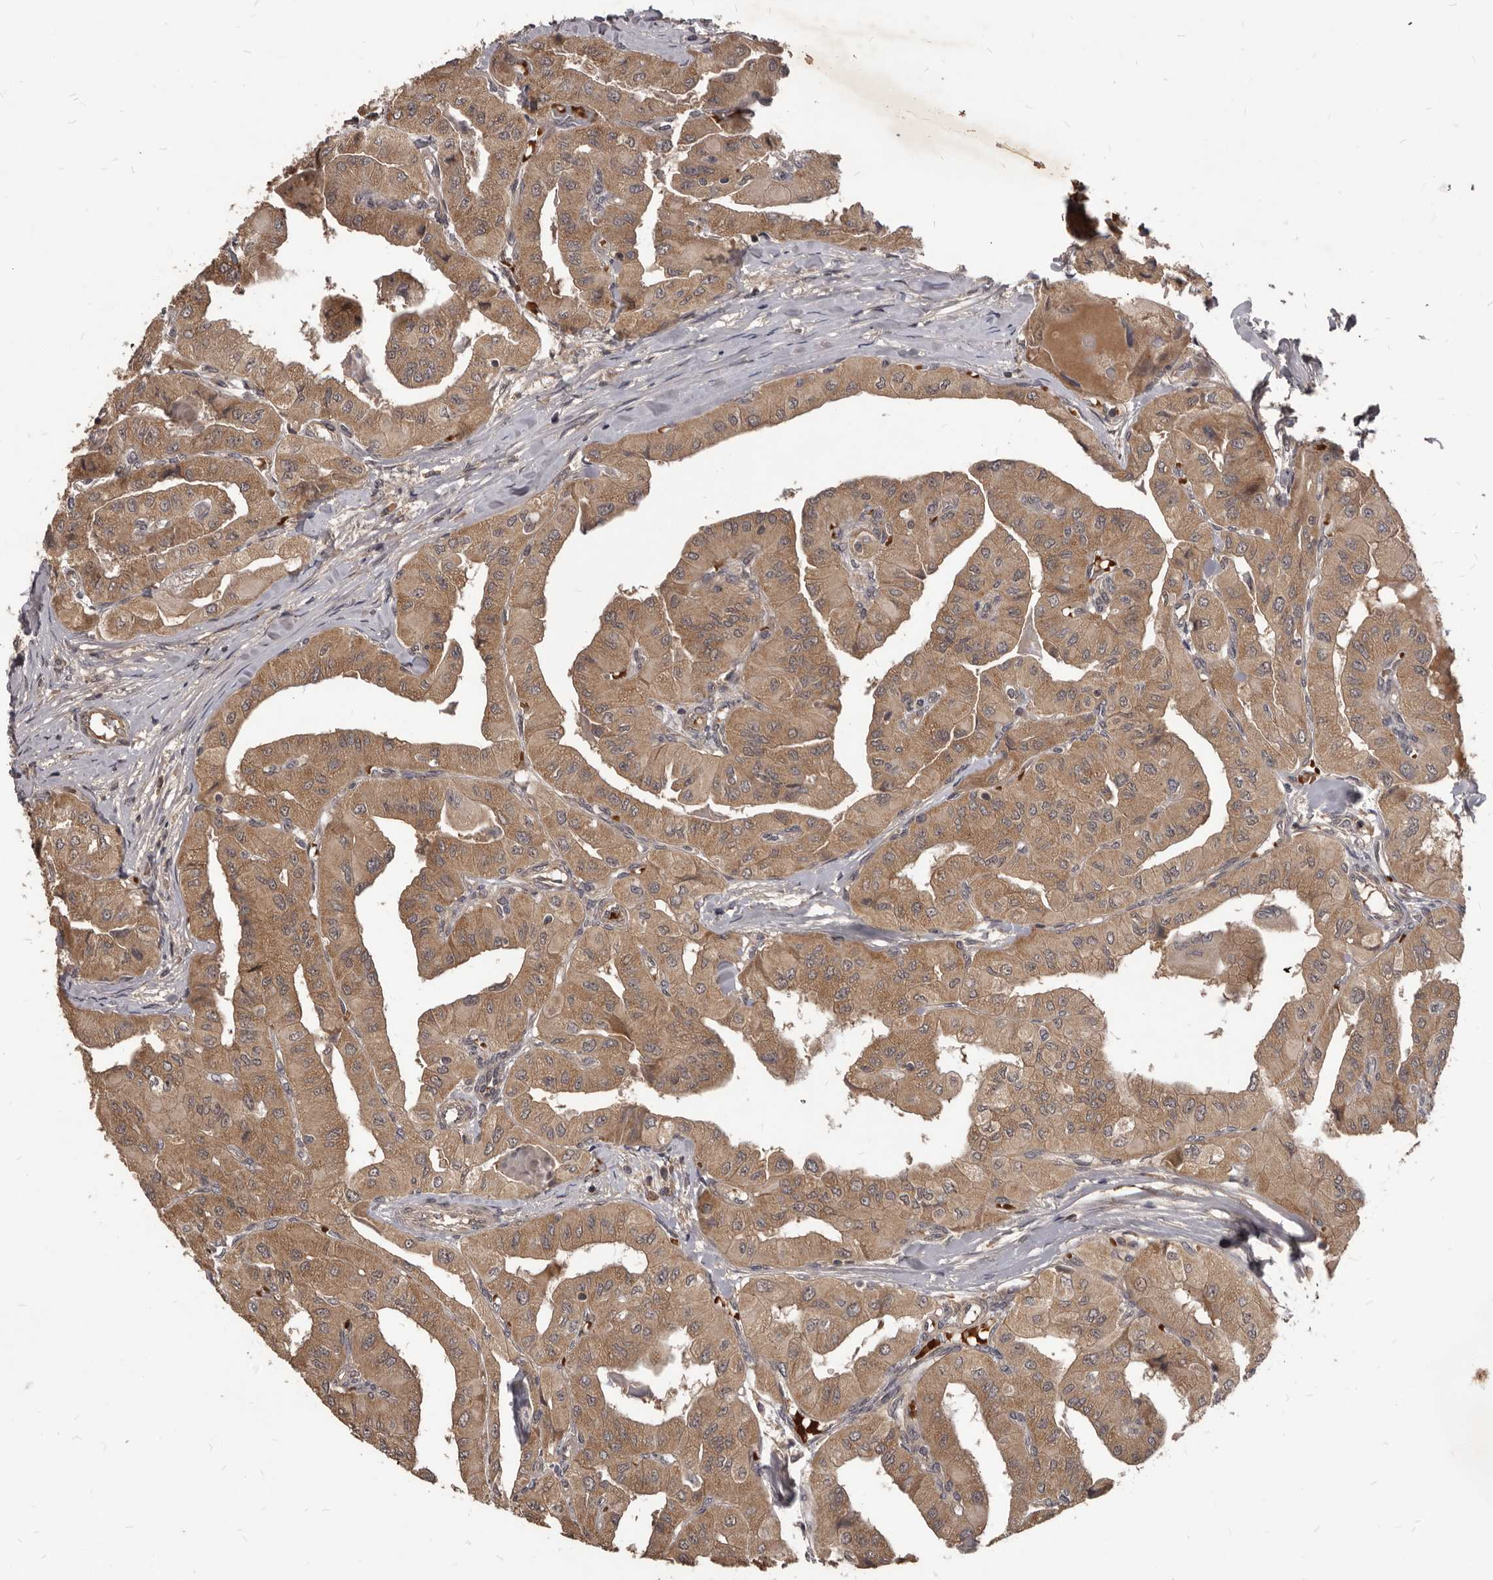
{"staining": {"intensity": "moderate", "quantity": ">75%", "location": "cytoplasmic/membranous"}, "tissue": "thyroid cancer", "cell_type": "Tumor cells", "image_type": "cancer", "snomed": [{"axis": "morphology", "description": "Papillary adenocarcinoma, NOS"}, {"axis": "topography", "description": "Thyroid gland"}], "caption": "Brown immunohistochemical staining in human thyroid cancer exhibits moderate cytoplasmic/membranous staining in approximately >75% of tumor cells.", "gene": "GABPB2", "patient": {"sex": "female", "age": 59}}